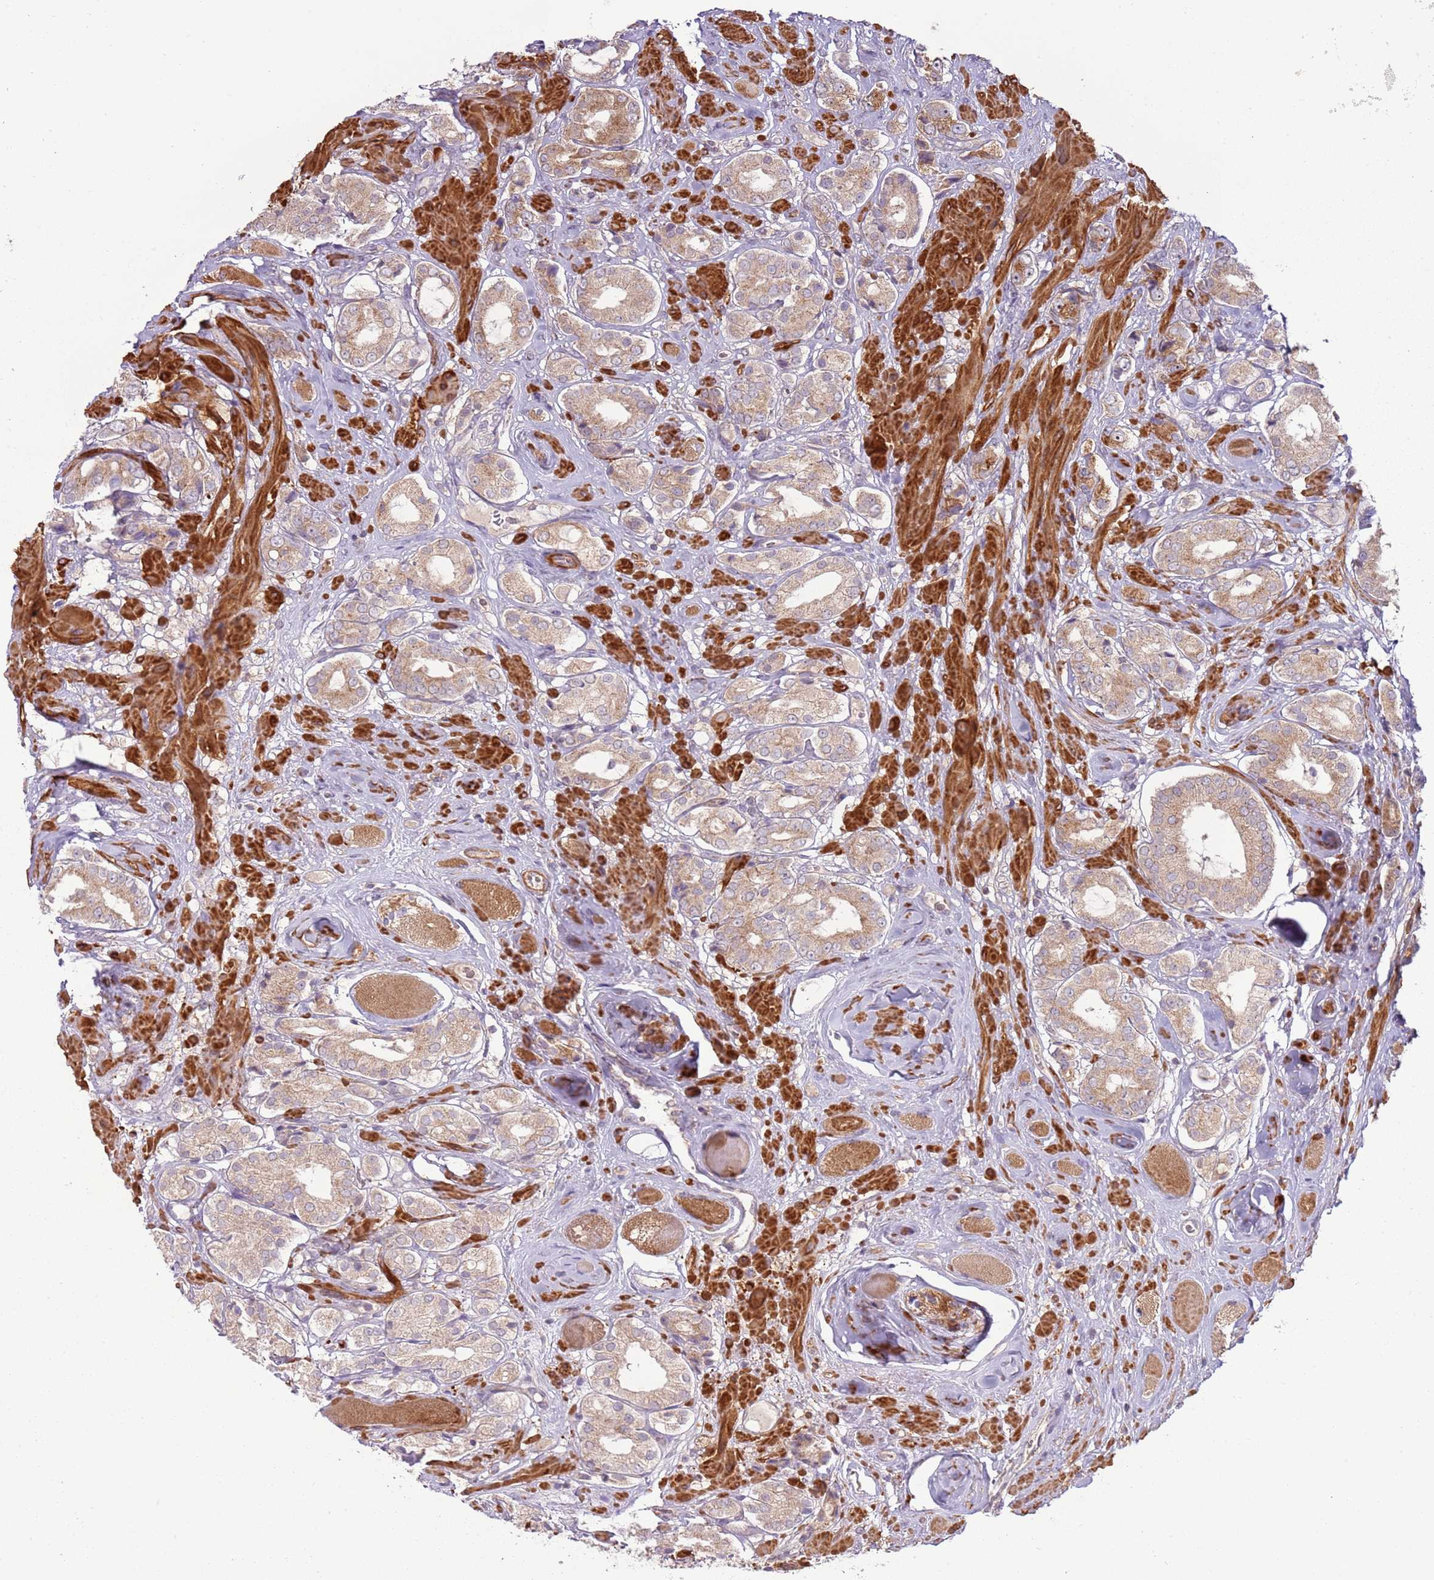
{"staining": {"intensity": "weak", "quantity": "25%-75%", "location": "cytoplasmic/membranous"}, "tissue": "prostate cancer", "cell_type": "Tumor cells", "image_type": "cancer", "snomed": [{"axis": "morphology", "description": "Adenocarcinoma, High grade"}, {"axis": "topography", "description": "Prostate and seminal vesicle, NOS"}], "caption": "Prostate cancer was stained to show a protein in brown. There is low levels of weak cytoplasmic/membranous staining in approximately 25%-75% of tumor cells.", "gene": "DTD2", "patient": {"sex": "male", "age": 64}}